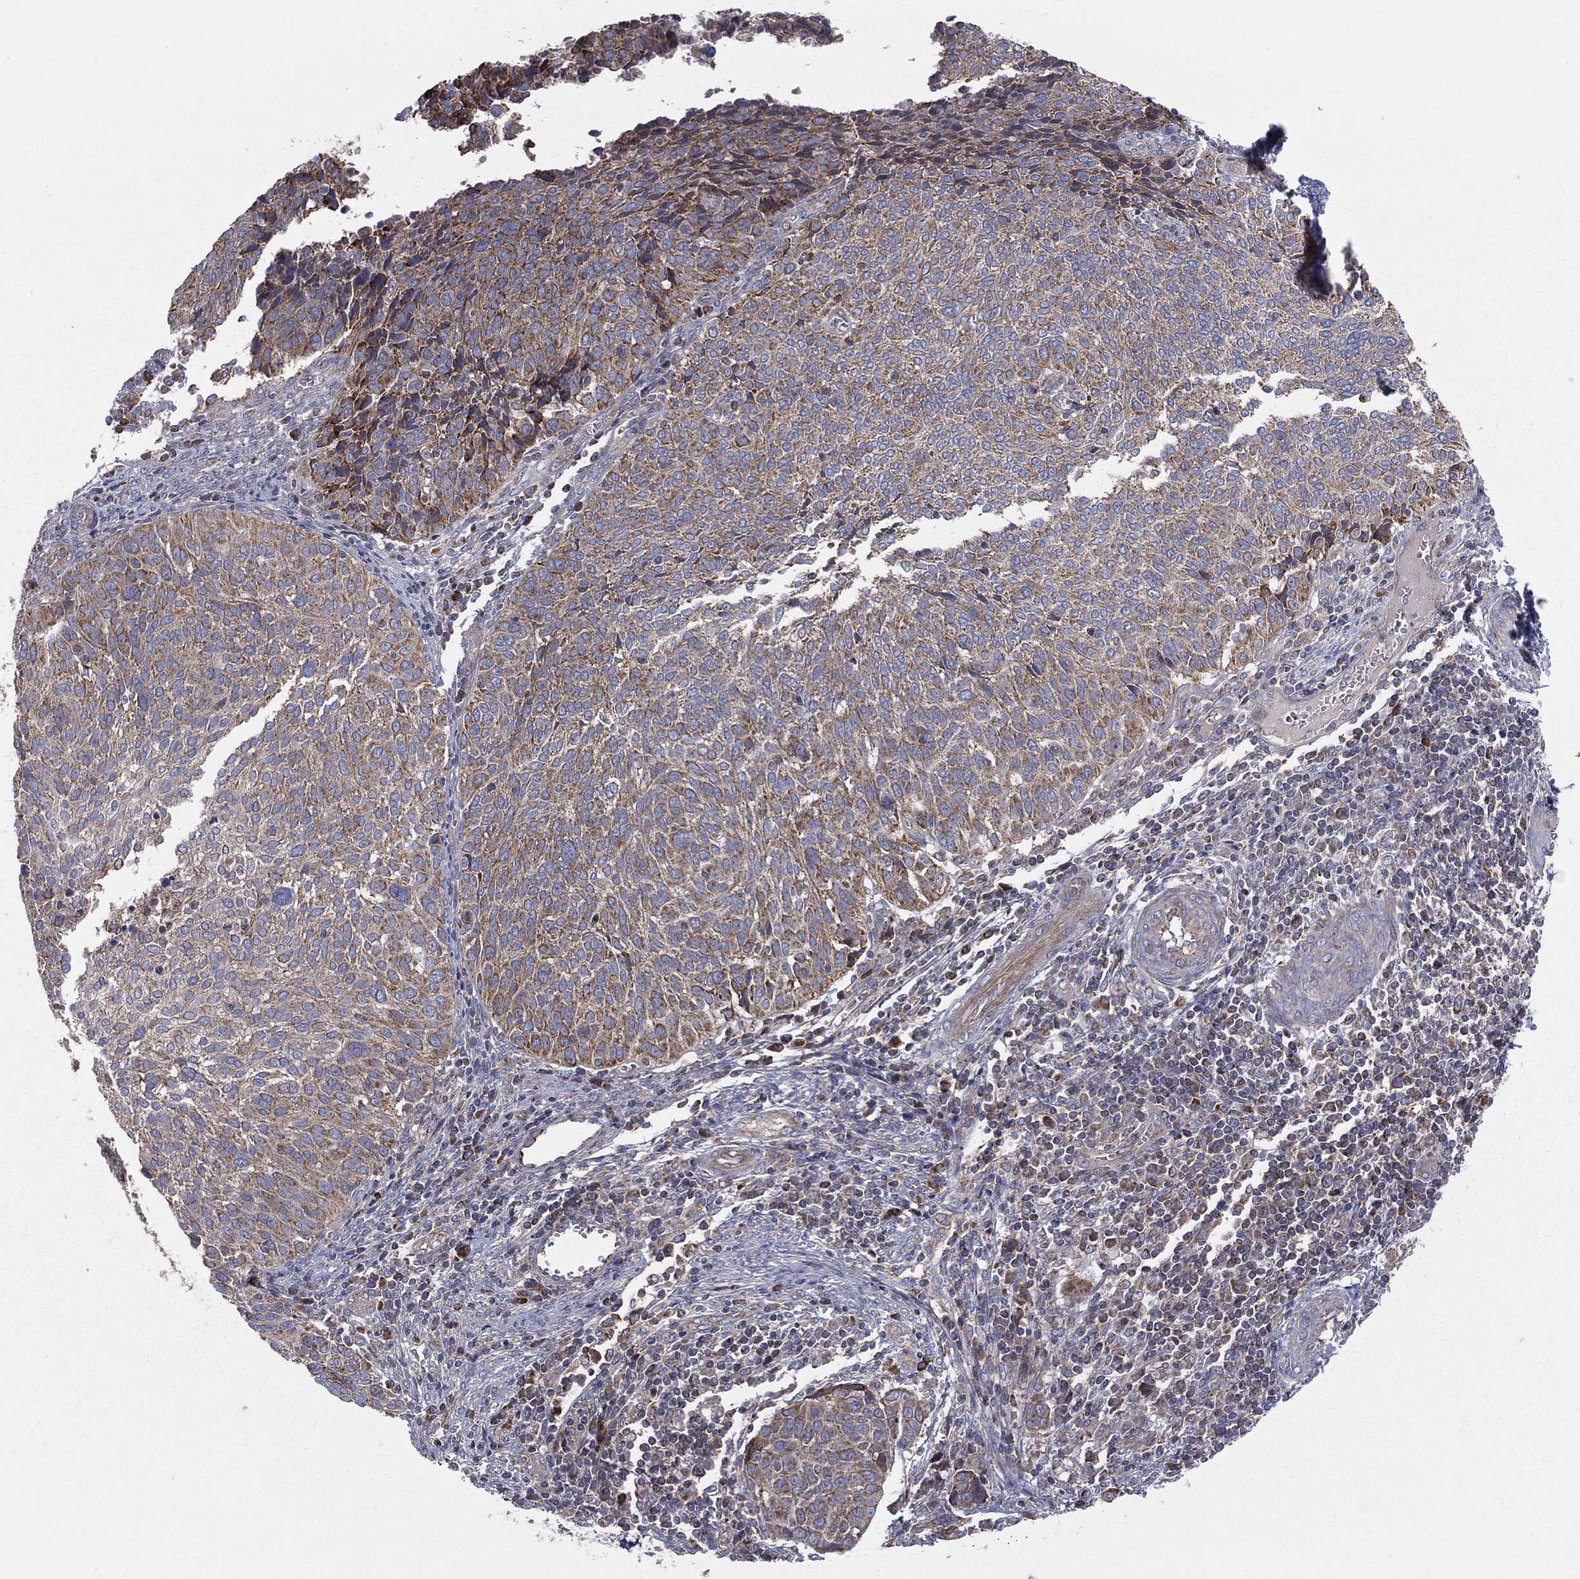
{"staining": {"intensity": "moderate", "quantity": ">75%", "location": "cytoplasmic/membranous"}, "tissue": "cervical cancer", "cell_type": "Tumor cells", "image_type": "cancer", "snomed": [{"axis": "morphology", "description": "Squamous cell carcinoma, NOS"}, {"axis": "topography", "description": "Cervix"}], "caption": "Immunohistochemistry (IHC) photomicrograph of neoplastic tissue: human cervical cancer (squamous cell carcinoma) stained using IHC shows medium levels of moderate protein expression localized specifically in the cytoplasmic/membranous of tumor cells, appearing as a cytoplasmic/membranous brown color.", "gene": "MIX23", "patient": {"sex": "female", "age": 39}}